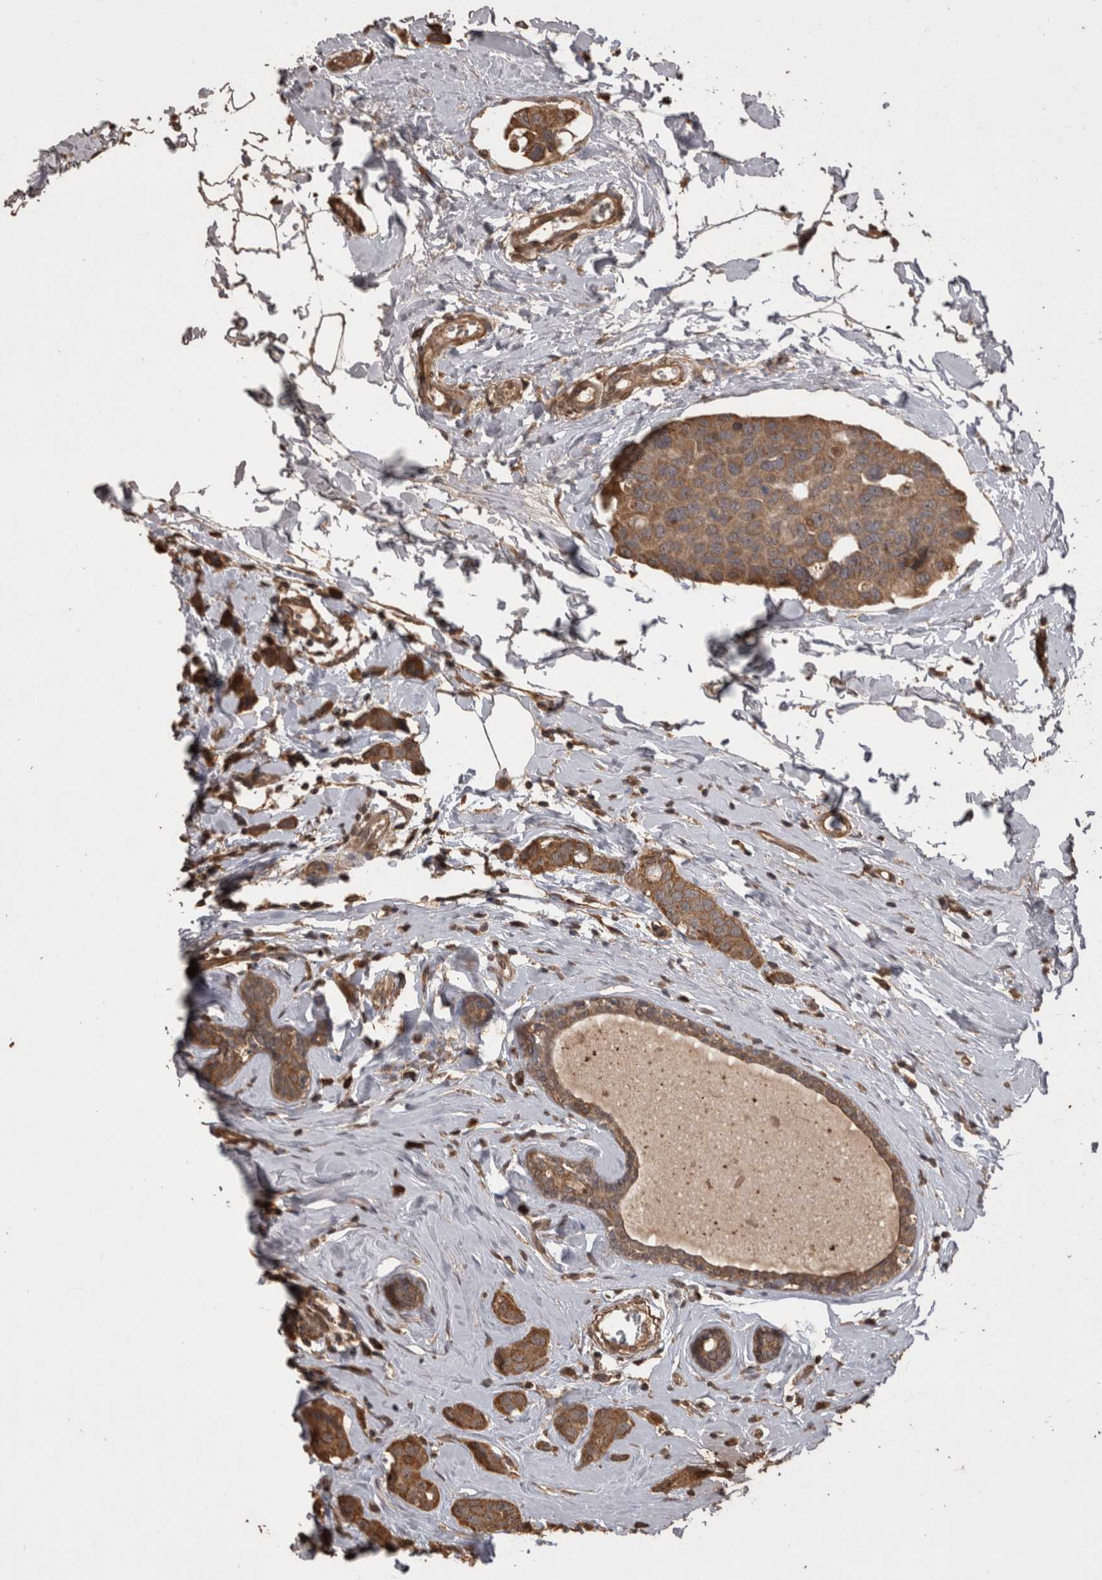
{"staining": {"intensity": "strong", "quantity": ">75%", "location": "cytoplasmic/membranous"}, "tissue": "breast cancer", "cell_type": "Tumor cells", "image_type": "cancer", "snomed": [{"axis": "morphology", "description": "Normal tissue, NOS"}, {"axis": "morphology", "description": "Duct carcinoma"}, {"axis": "topography", "description": "Breast"}], "caption": "Protein staining of breast cancer tissue demonstrates strong cytoplasmic/membranous expression in approximately >75% of tumor cells.", "gene": "SOCS5", "patient": {"sex": "female", "age": 50}}